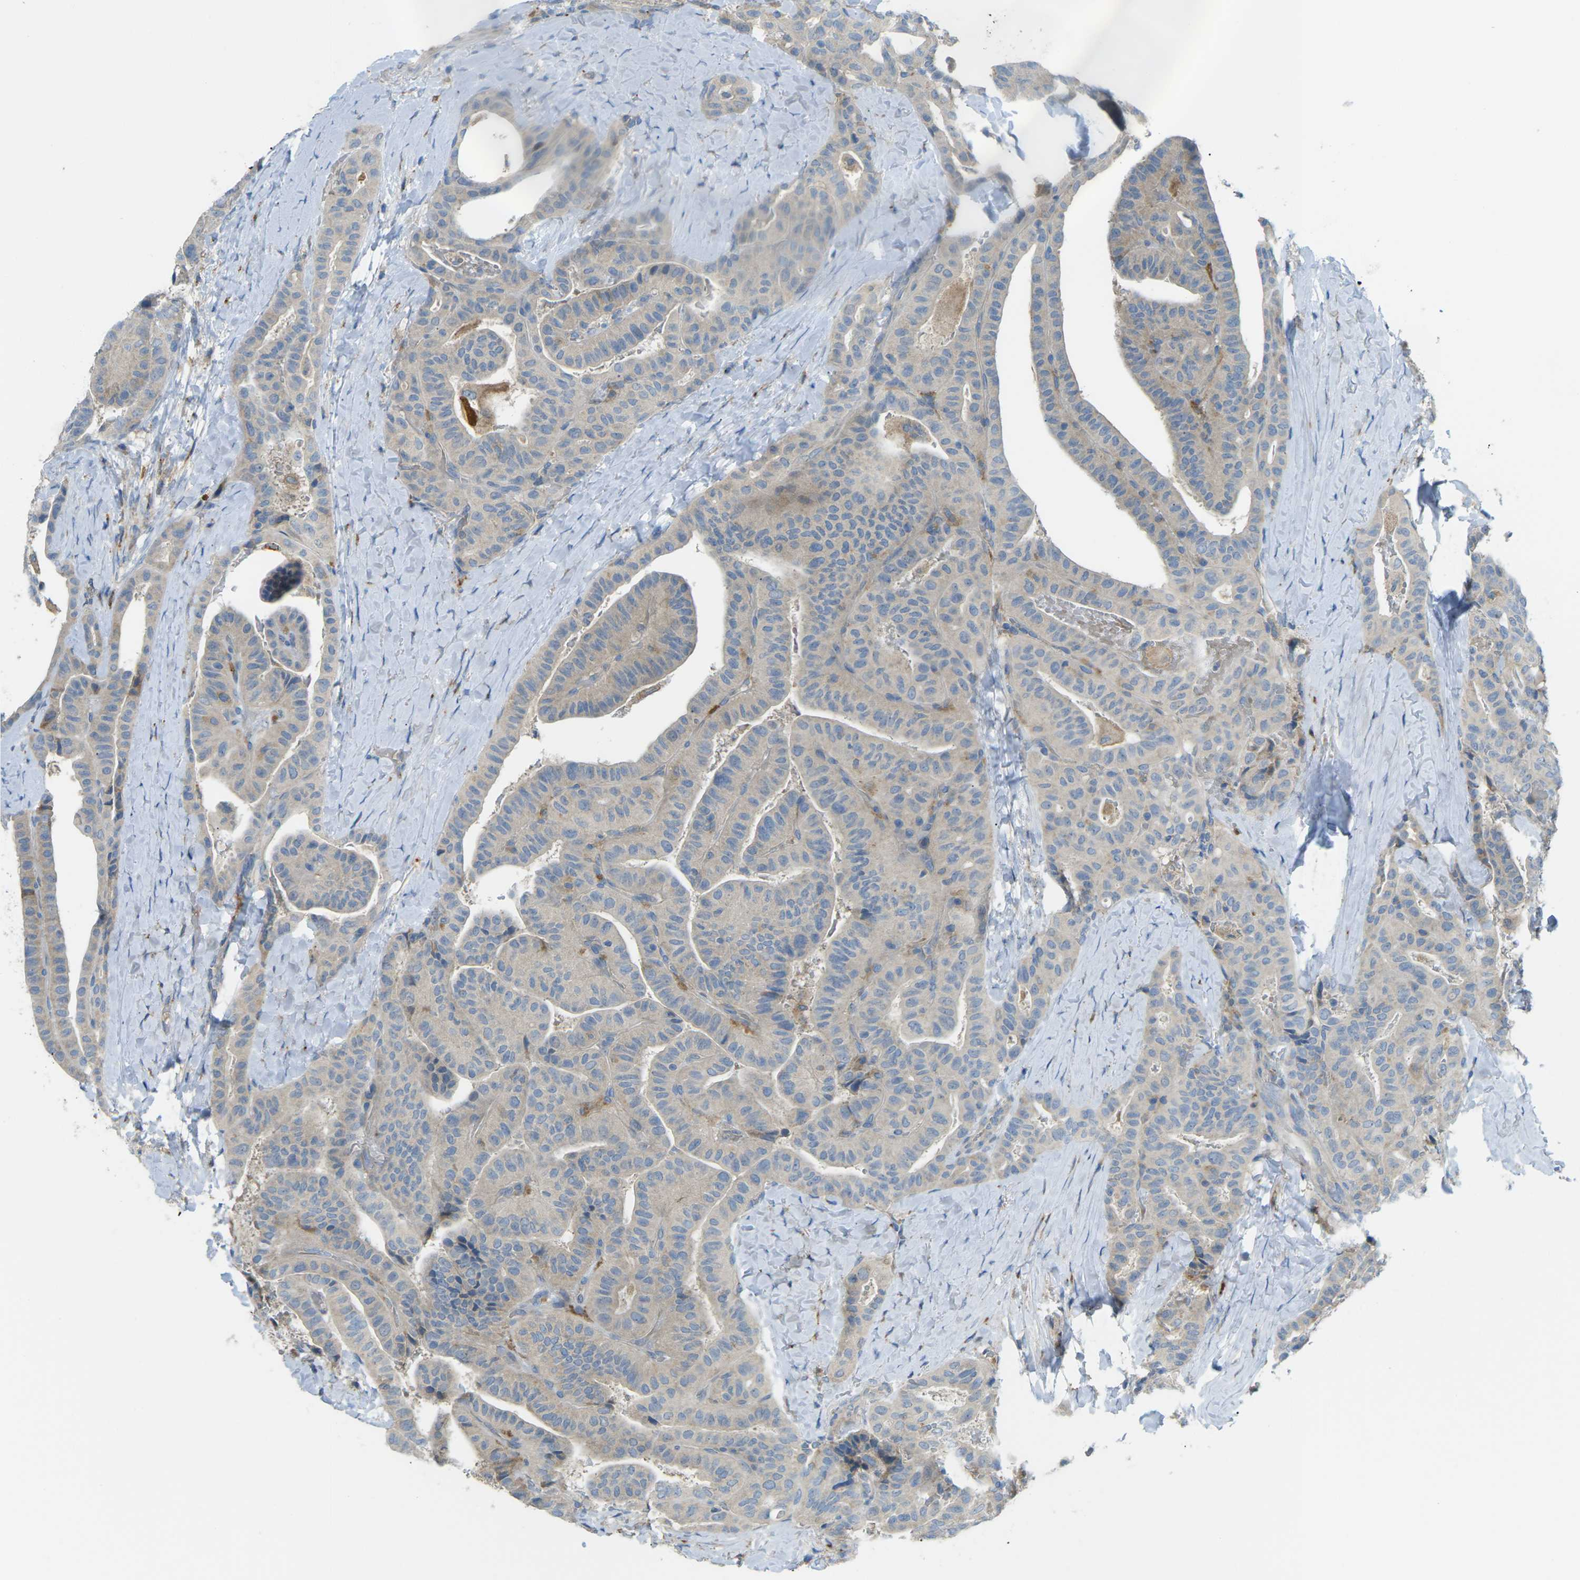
{"staining": {"intensity": "weak", "quantity": "25%-75%", "location": "cytoplasmic/membranous"}, "tissue": "thyroid cancer", "cell_type": "Tumor cells", "image_type": "cancer", "snomed": [{"axis": "morphology", "description": "Papillary adenocarcinoma, NOS"}, {"axis": "topography", "description": "Thyroid gland"}], "caption": "DAB (3,3'-diaminobenzidine) immunohistochemical staining of human thyroid cancer (papillary adenocarcinoma) reveals weak cytoplasmic/membranous protein expression in about 25%-75% of tumor cells. (Brightfield microscopy of DAB IHC at high magnification).", "gene": "MYLK4", "patient": {"sex": "male", "age": 77}}